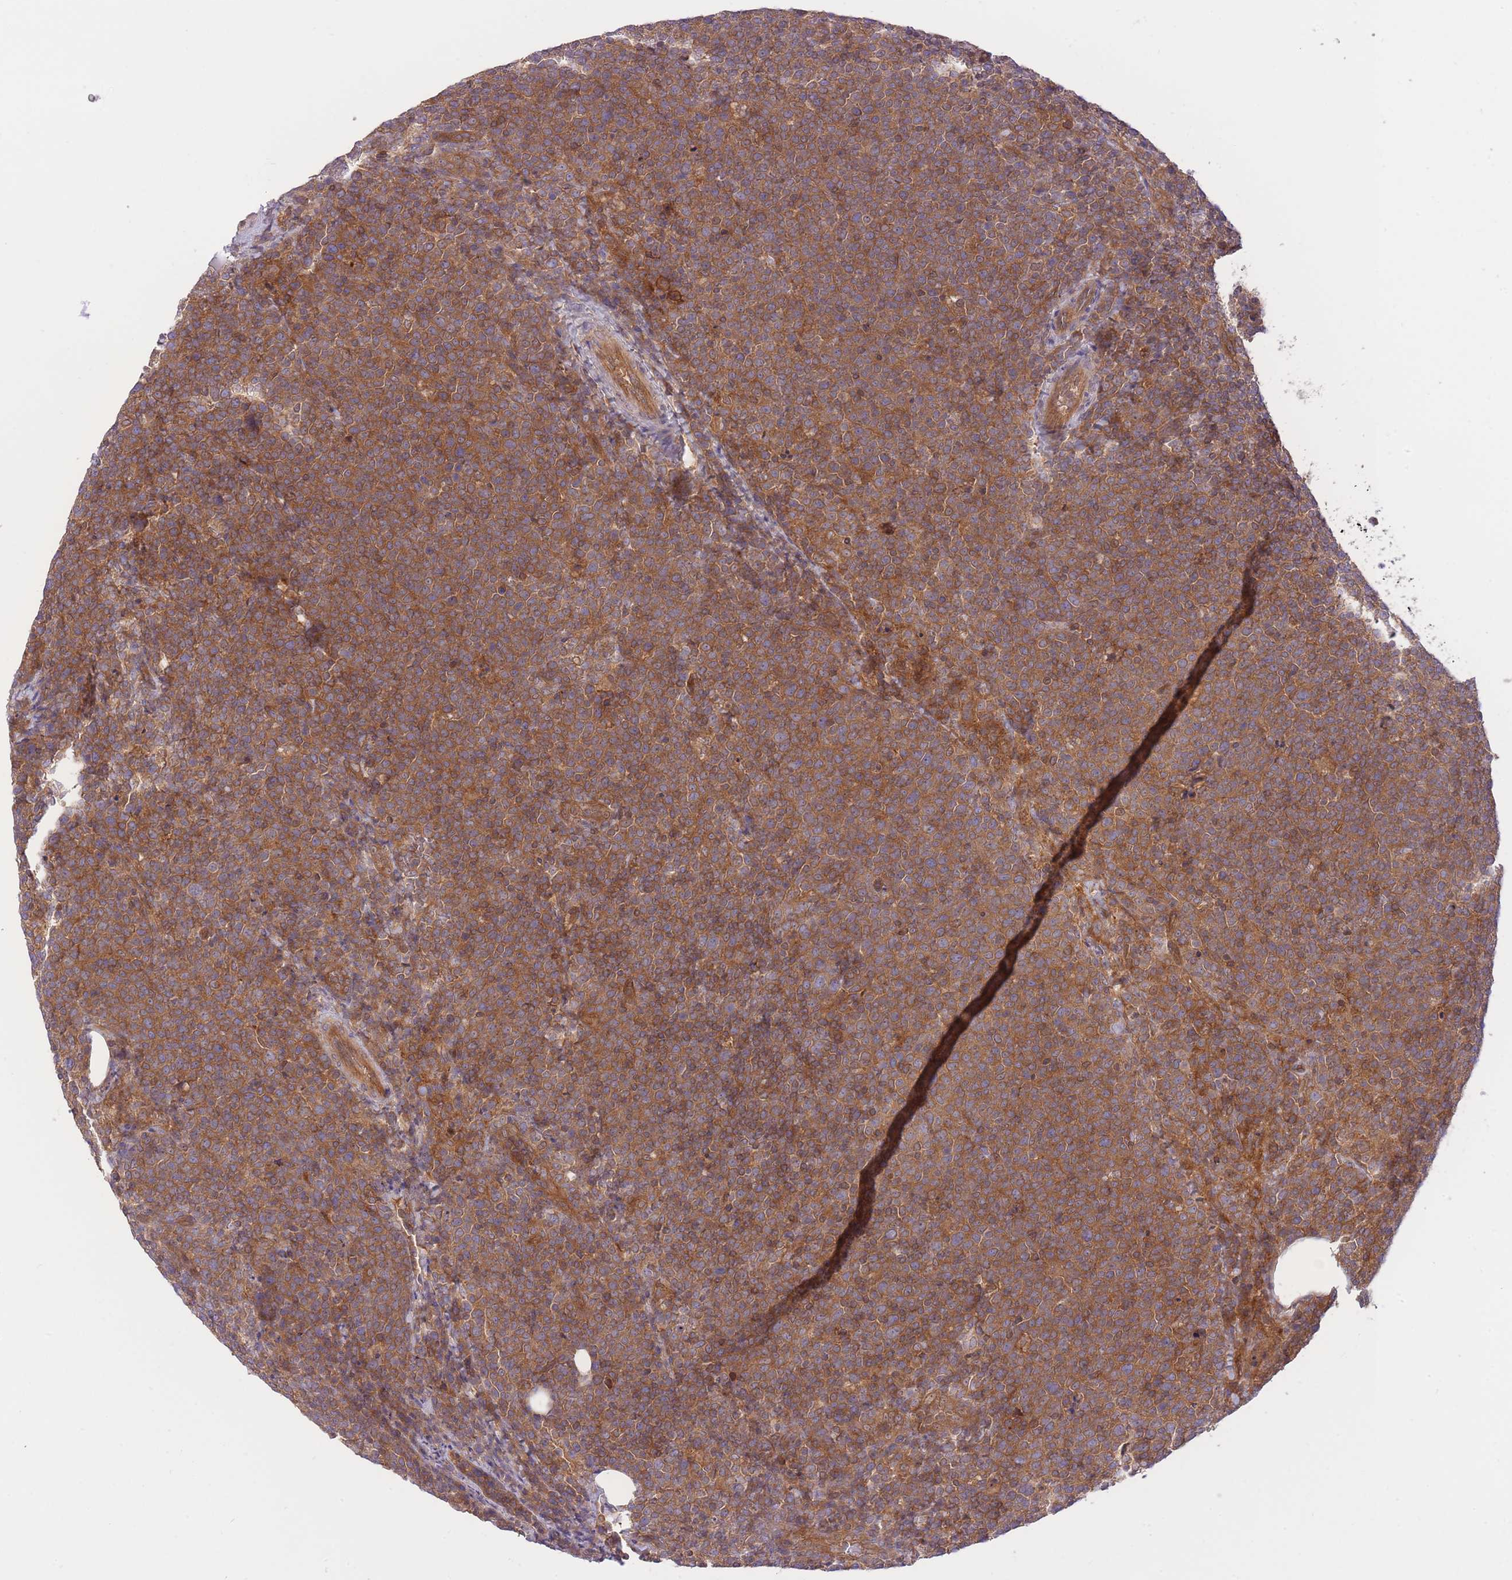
{"staining": {"intensity": "moderate", "quantity": ">75%", "location": "cytoplasmic/membranous"}, "tissue": "lymphoma", "cell_type": "Tumor cells", "image_type": "cancer", "snomed": [{"axis": "morphology", "description": "Malignant lymphoma, non-Hodgkin's type, High grade"}, {"axis": "topography", "description": "Lymph node"}], "caption": "Lymphoma tissue shows moderate cytoplasmic/membranous expression in about >75% of tumor cells, visualized by immunohistochemistry. (DAB (3,3'-diaminobenzidine) IHC, brown staining for protein, blue staining for nuclei).", "gene": "PREP", "patient": {"sex": "male", "age": 61}}